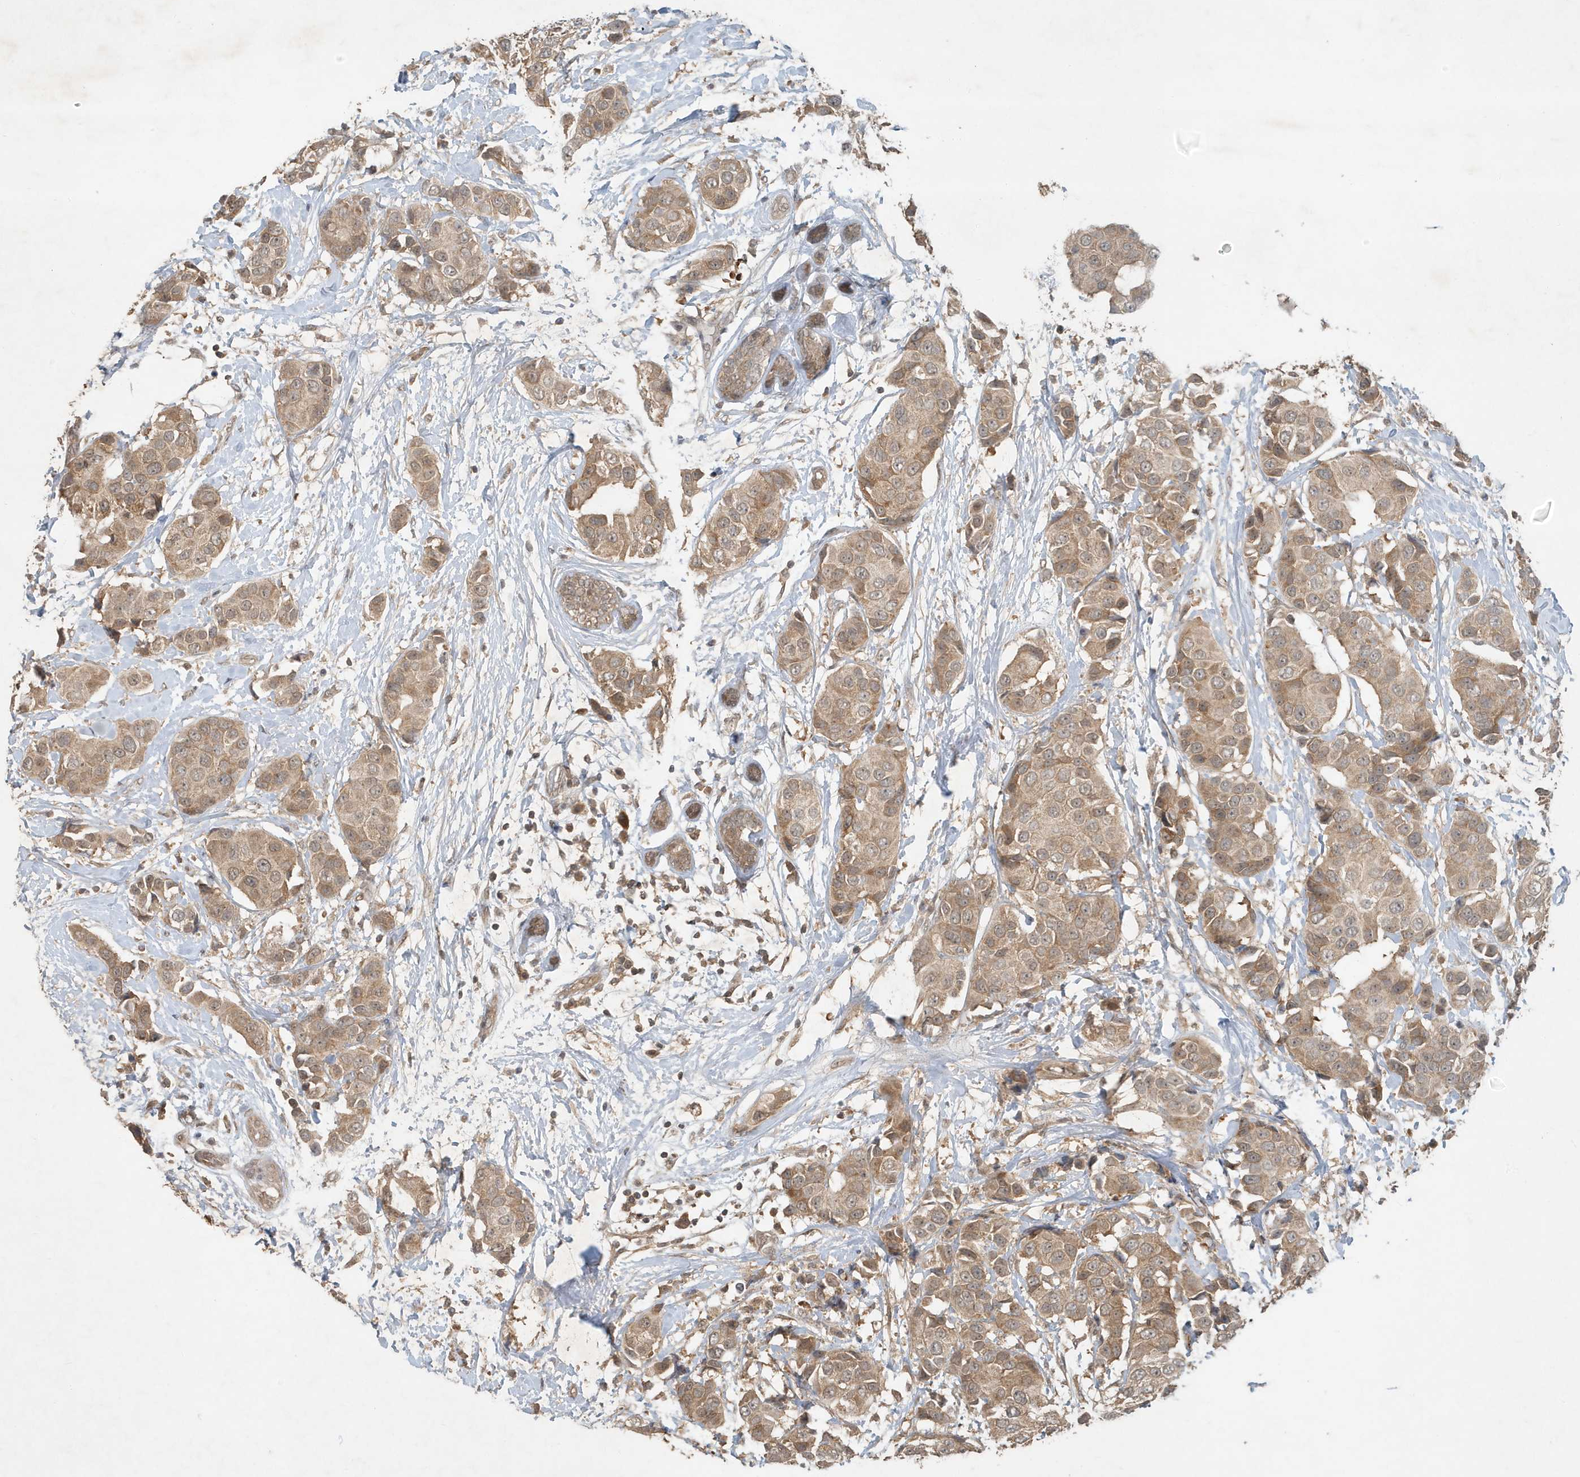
{"staining": {"intensity": "weak", "quantity": ">75%", "location": "cytoplasmic/membranous"}, "tissue": "breast cancer", "cell_type": "Tumor cells", "image_type": "cancer", "snomed": [{"axis": "morphology", "description": "Normal tissue, NOS"}, {"axis": "morphology", "description": "Duct carcinoma"}, {"axis": "topography", "description": "Breast"}], "caption": "A high-resolution image shows IHC staining of infiltrating ductal carcinoma (breast), which demonstrates weak cytoplasmic/membranous positivity in approximately >75% of tumor cells. (Brightfield microscopy of DAB IHC at high magnification).", "gene": "ABCB9", "patient": {"sex": "female", "age": 39}}